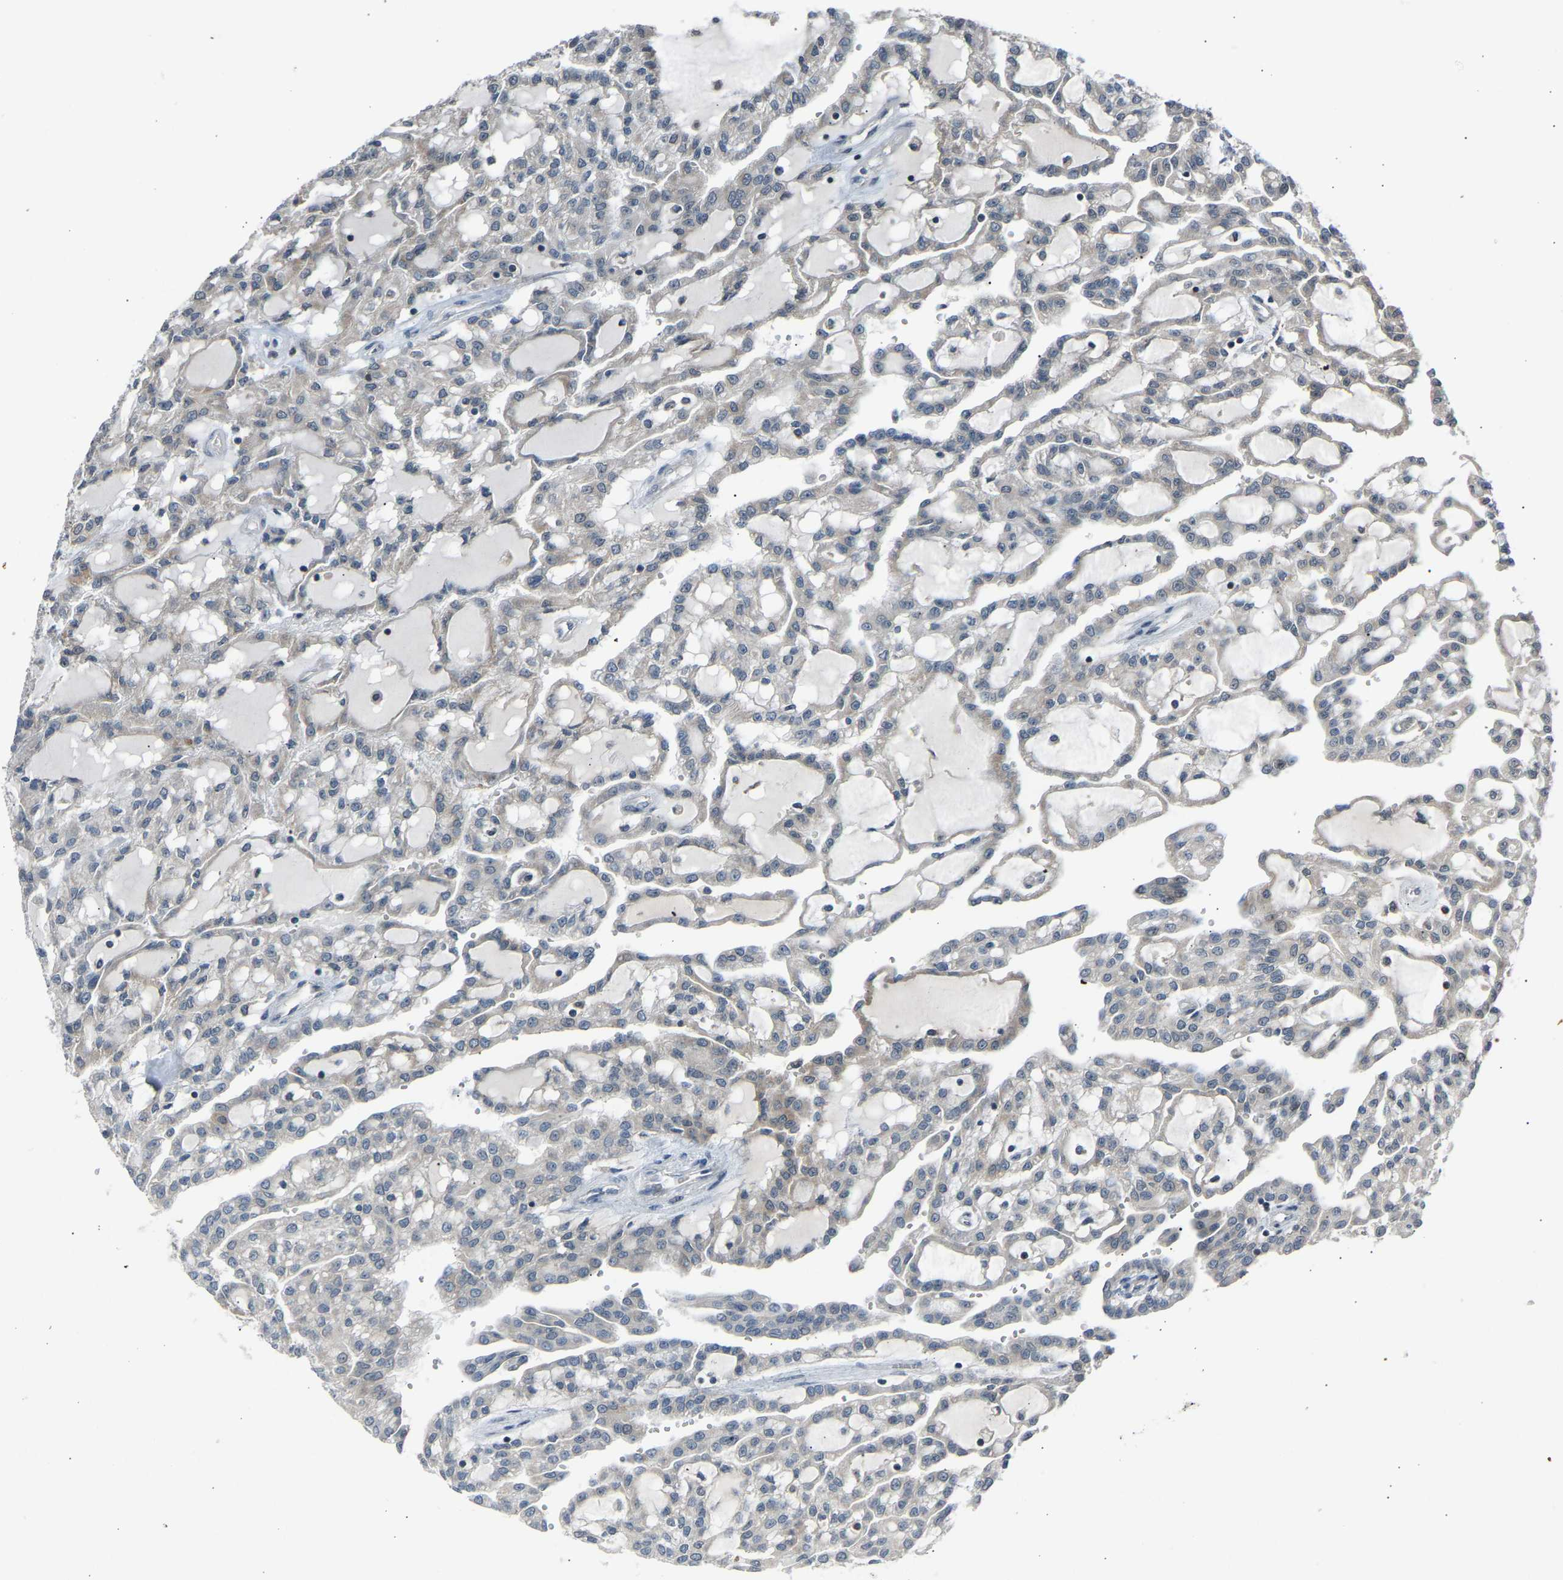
{"staining": {"intensity": "negative", "quantity": "none", "location": "none"}, "tissue": "renal cancer", "cell_type": "Tumor cells", "image_type": "cancer", "snomed": [{"axis": "morphology", "description": "Adenocarcinoma, NOS"}, {"axis": "topography", "description": "Kidney"}], "caption": "The image displays no significant staining in tumor cells of adenocarcinoma (renal).", "gene": "SLIRP", "patient": {"sex": "male", "age": 63}}